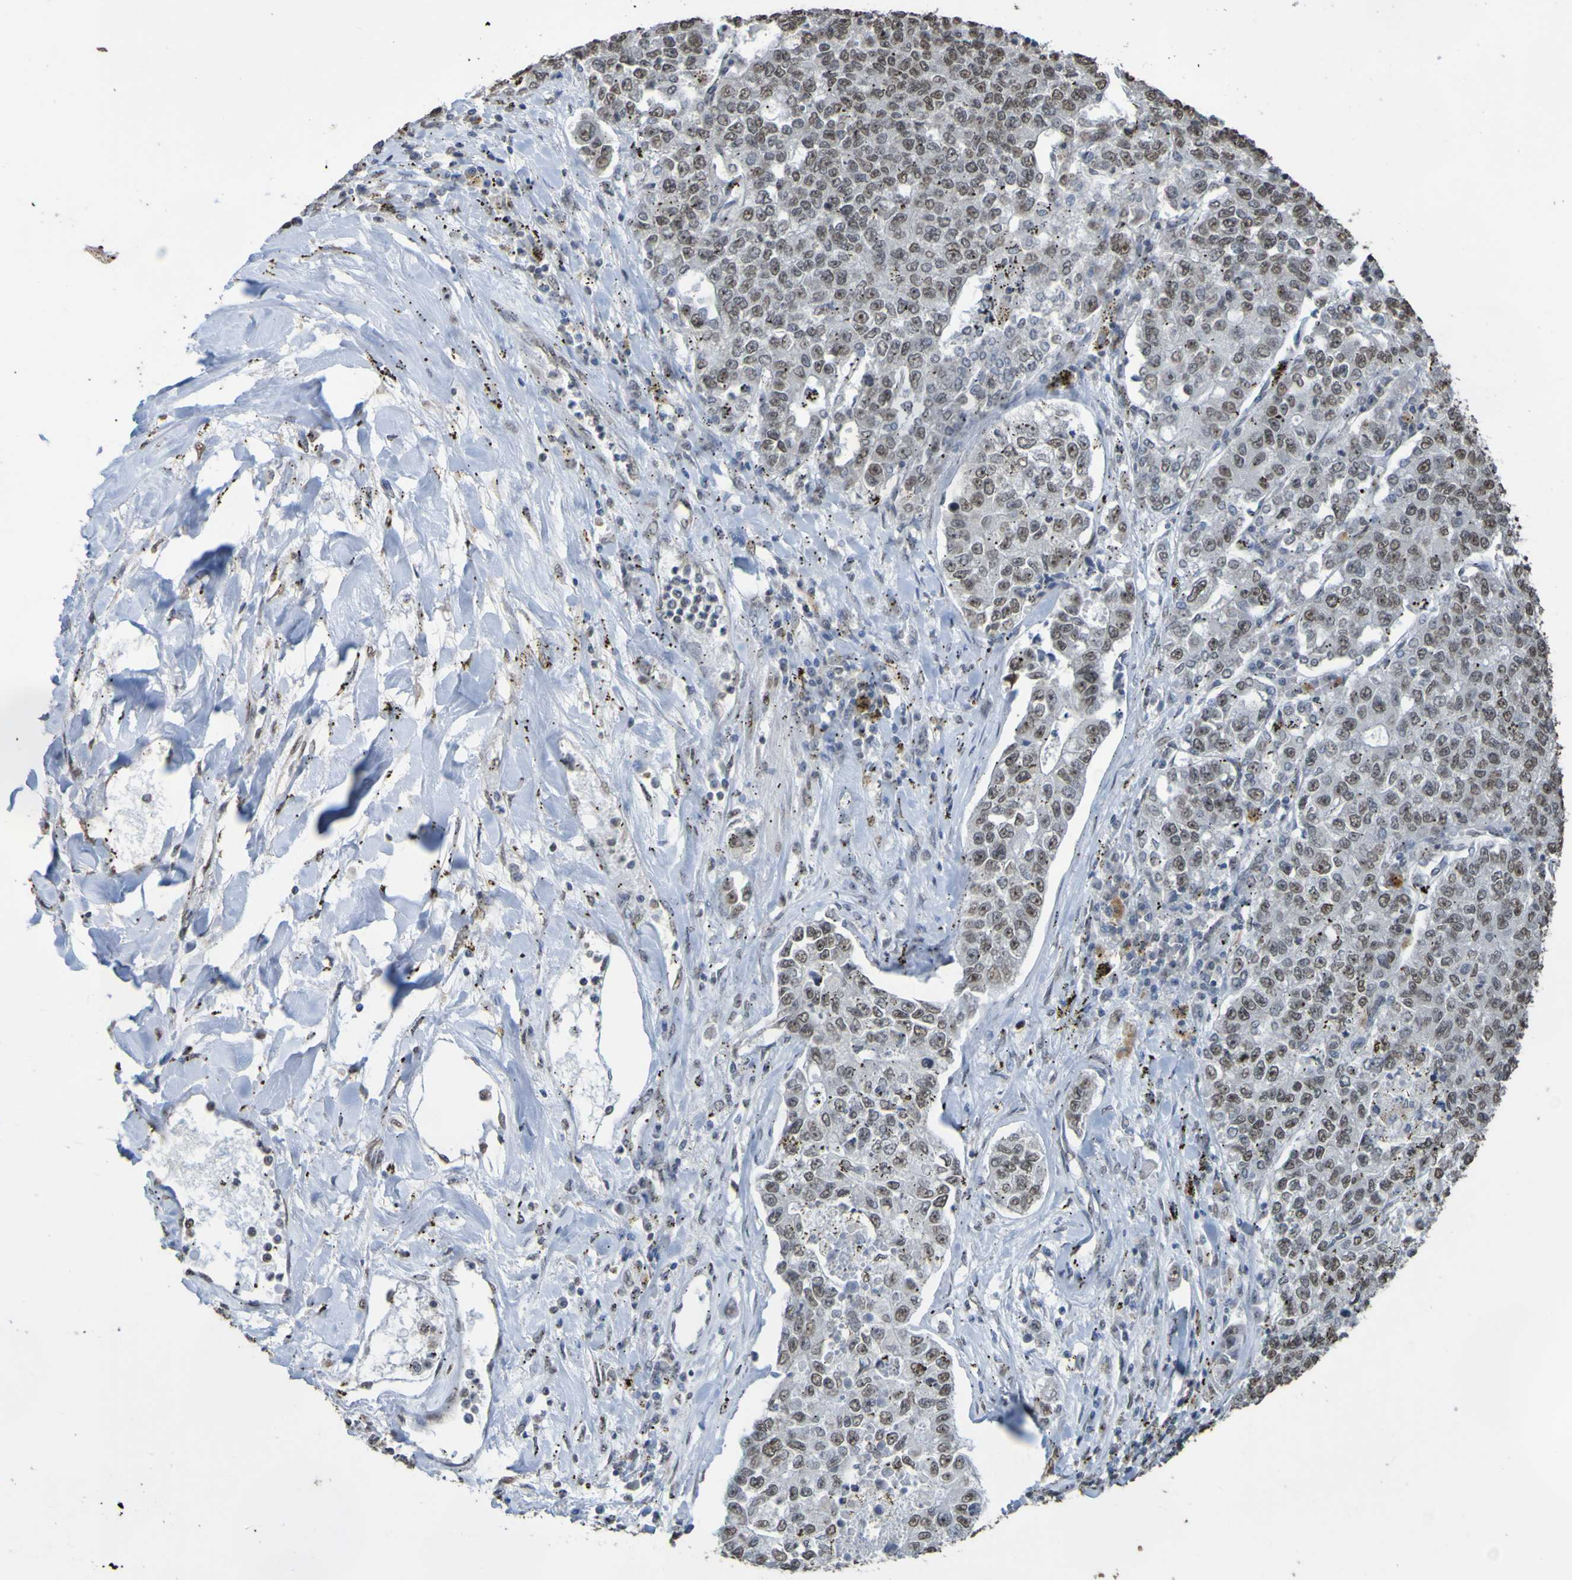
{"staining": {"intensity": "weak", "quantity": ">75%", "location": "nuclear"}, "tissue": "lung cancer", "cell_type": "Tumor cells", "image_type": "cancer", "snomed": [{"axis": "morphology", "description": "Adenocarcinoma, NOS"}, {"axis": "topography", "description": "Lung"}], "caption": "IHC image of human lung adenocarcinoma stained for a protein (brown), which exhibits low levels of weak nuclear staining in approximately >75% of tumor cells.", "gene": "ALKBH2", "patient": {"sex": "male", "age": 49}}